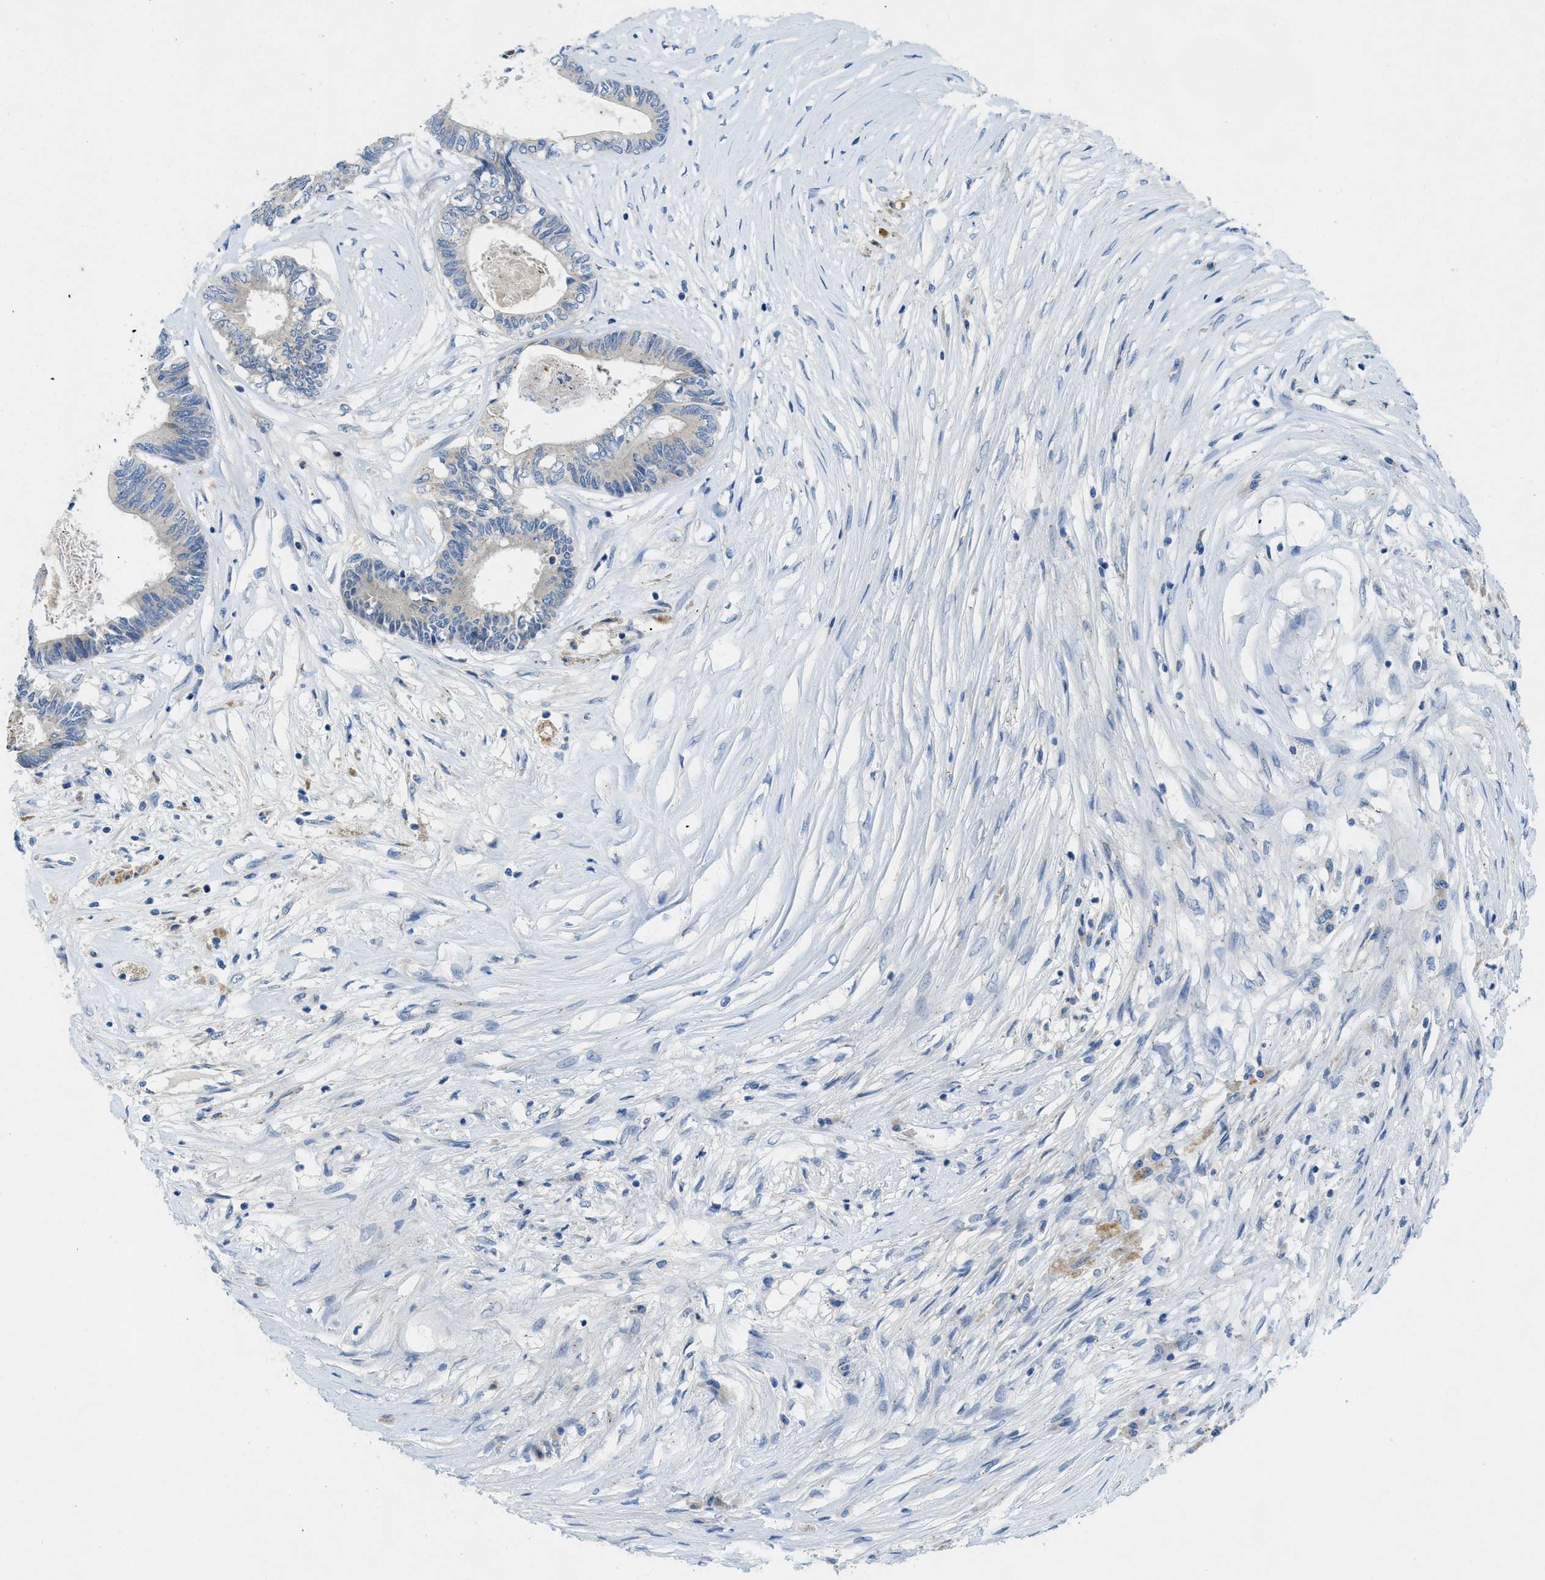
{"staining": {"intensity": "negative", "quantity": "none", "location": "none"}, "tissue": "colorectal cancer", "cell_type": "Tumor cells", "image_type": "cancer", "snomed": [{"axis": "morphology", "description": "Adenocarcinoma, NOS"}, {"axis": "topography", "description": "Rectum"}], "caption": "An immunohistochemistry histopathology image of colorectal cancer is shown. There is no staining in tumor cells of colorectal cancer. (Stains: DAB IHC with hematoxylin counter stain, Microscopy: brightfield microscopy at high magnification).", "gene": "RIPK2", "patient": {"sex": "male", "age": 63}}